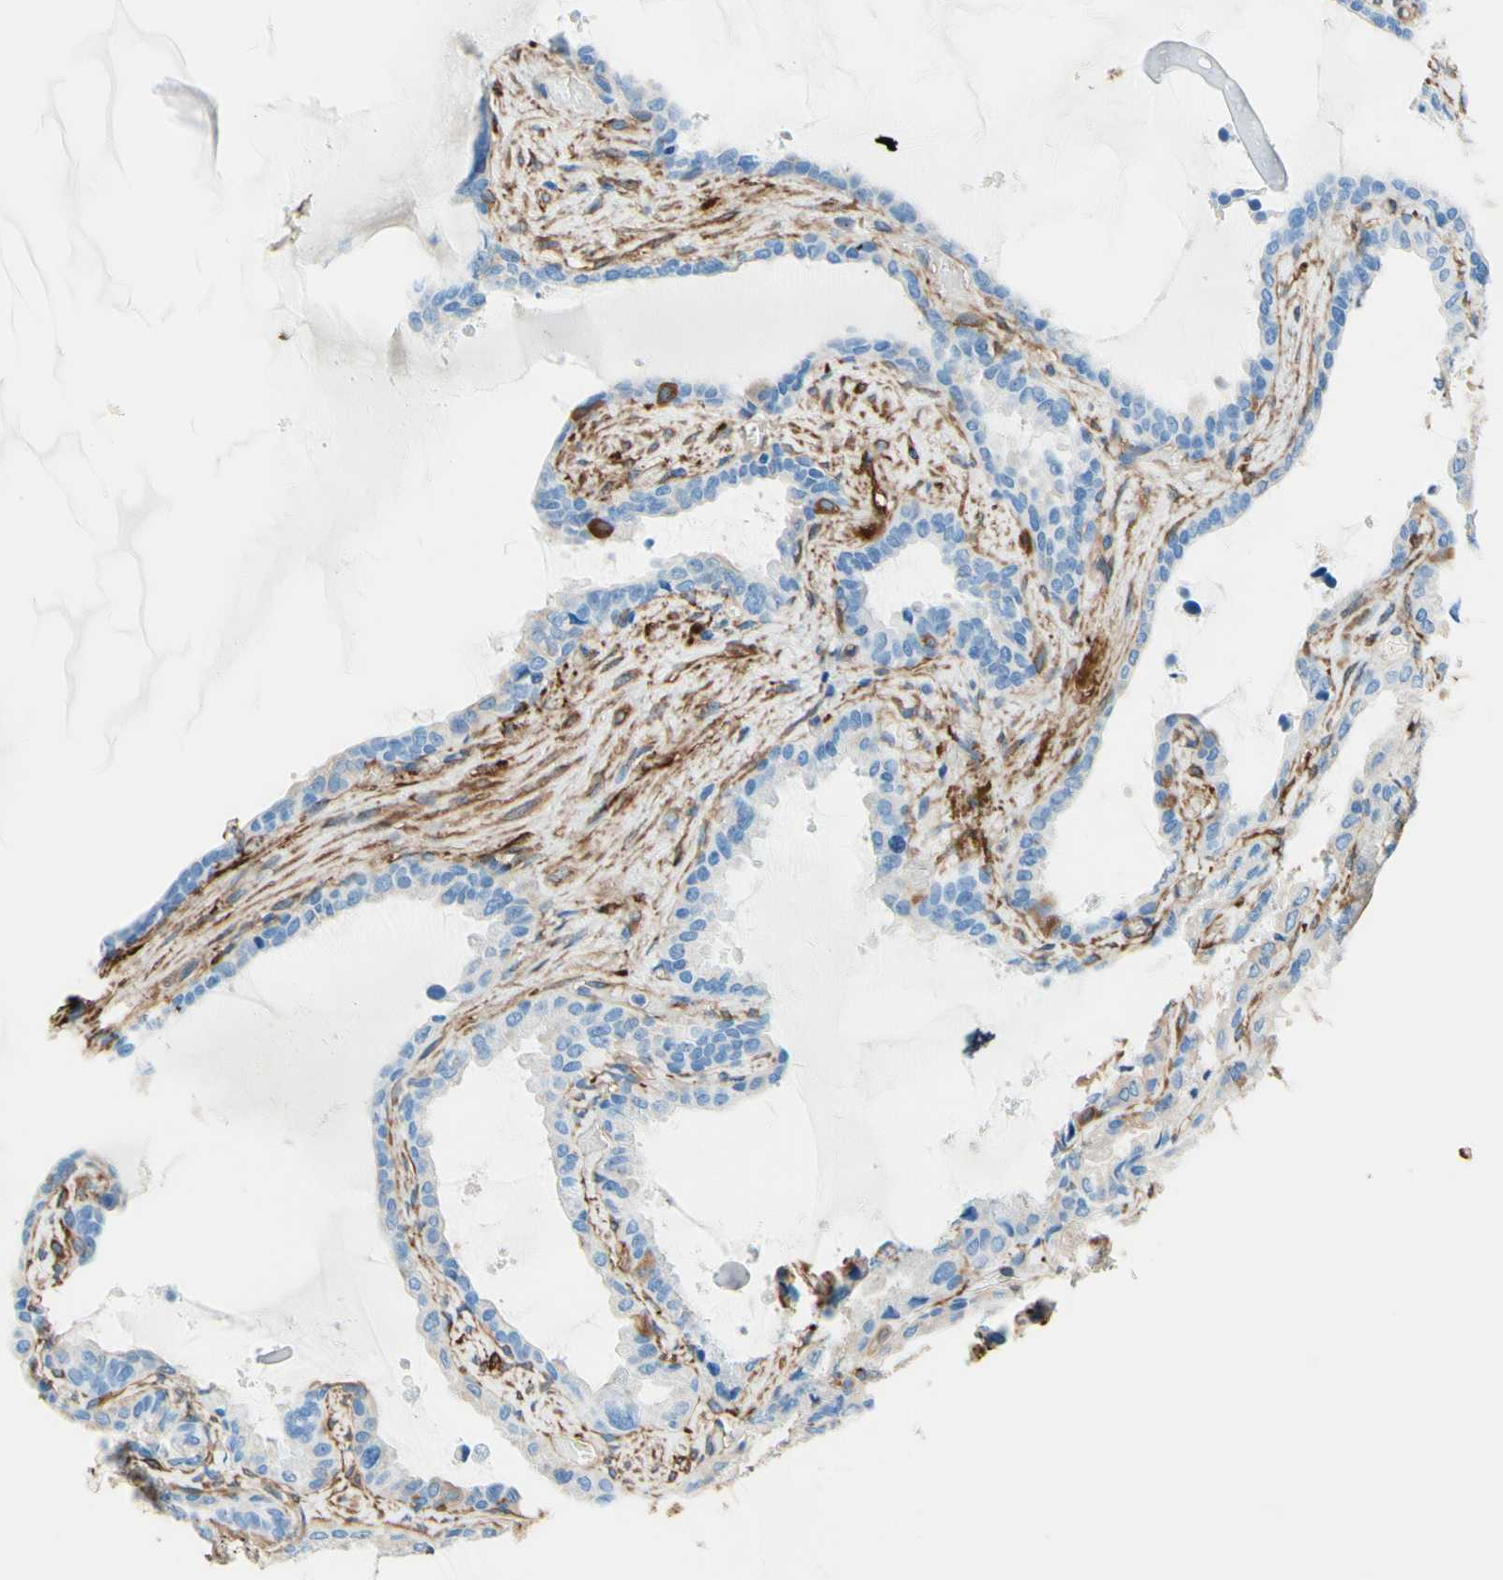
{"staining": {"intensity": "negative", "quantity": "none", "location": "none"}, "tissue": "seminal vesicle", "cell_type": "Glandular cells", "image_type": "normal", "snomed": [{"axis": "morphology", "description": "Normal tissue, NOS"}, {"axis": "topography", "description": "Seminal veicle"}], "caption": "Photomicrograph shows no significant protein positivity in glandular cells of normal seminal vesicle.", "gene": "DPYSL3", "patient": {"sex": "male", "age": 46}}